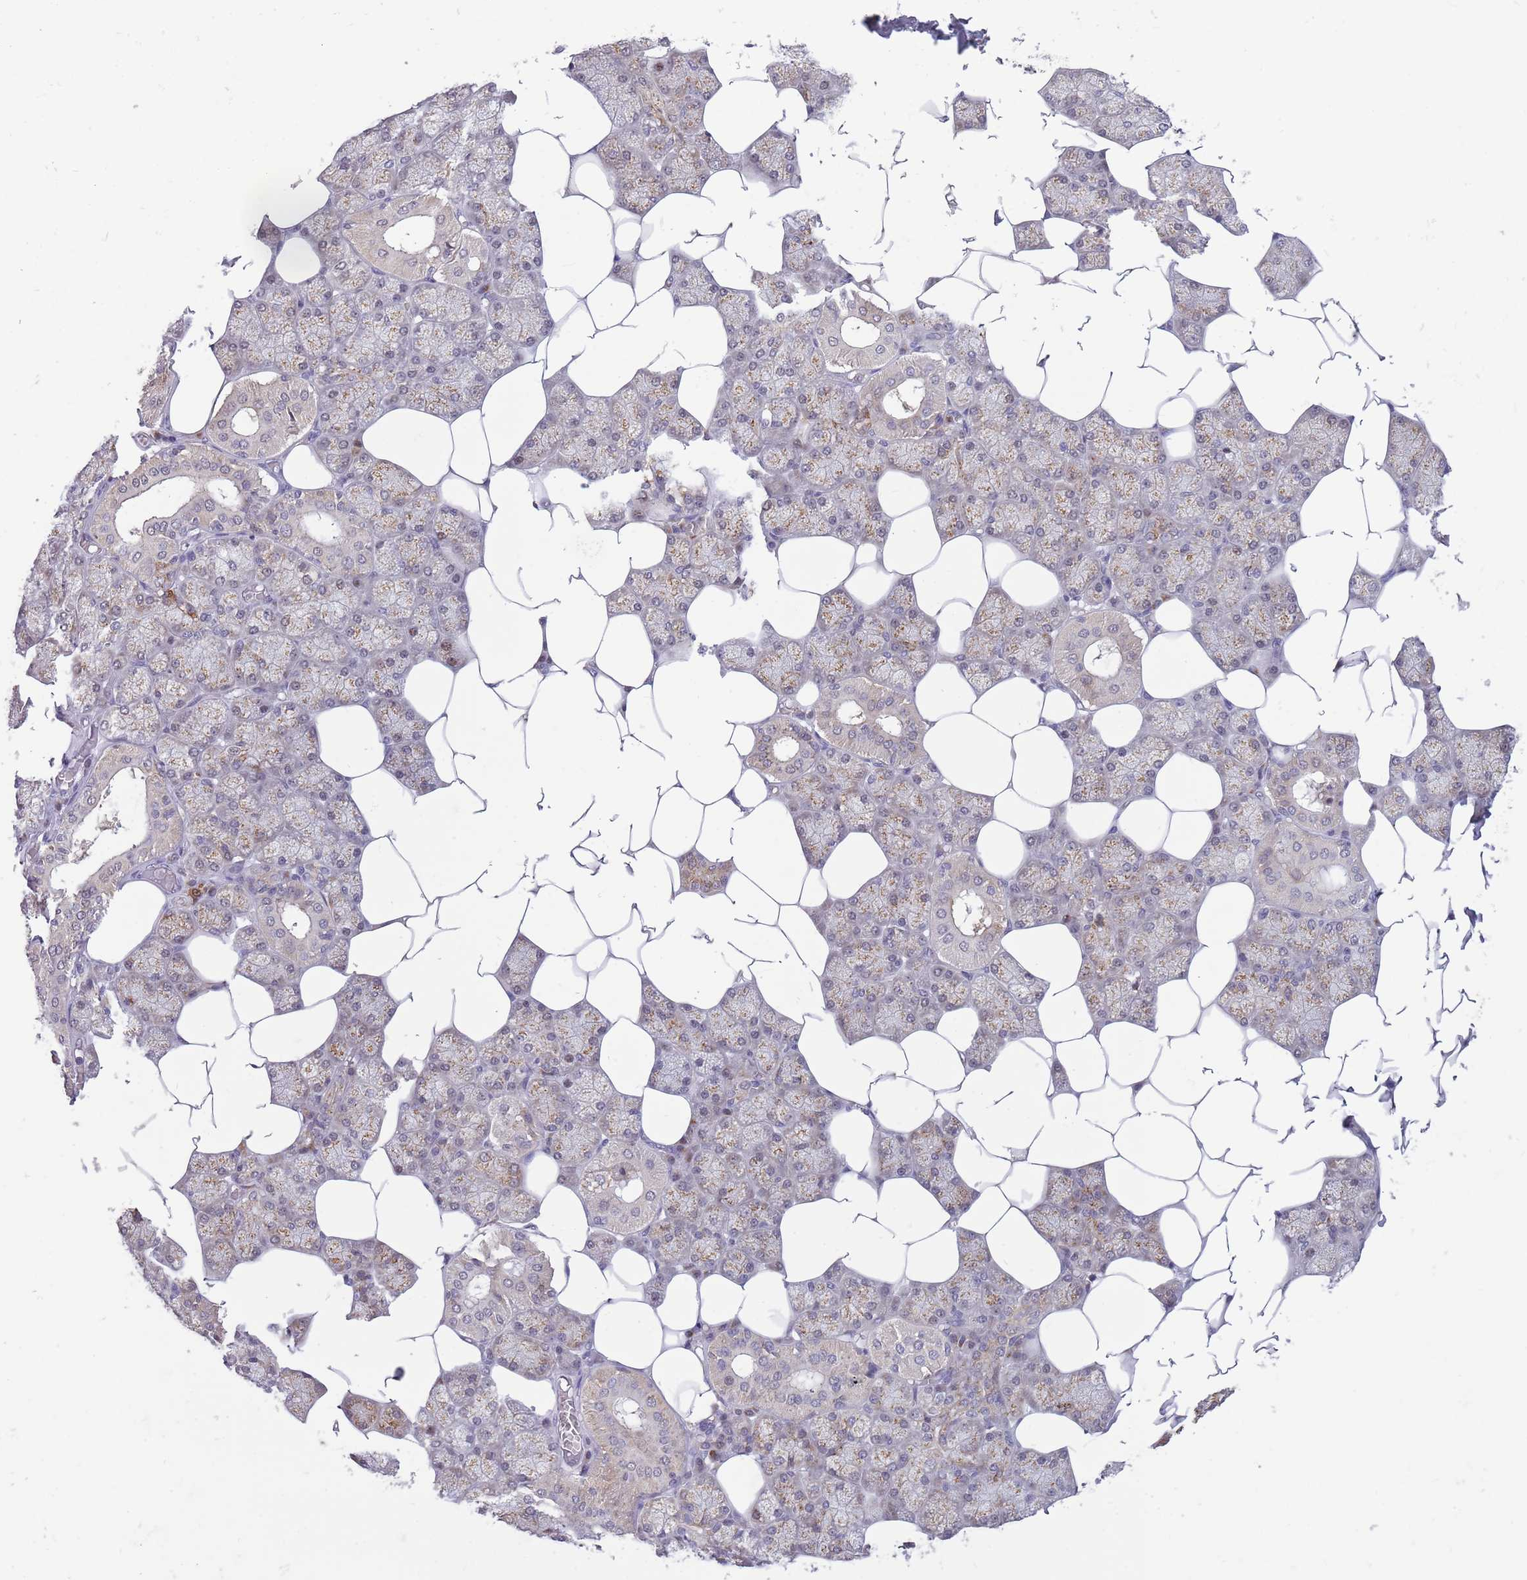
{"staining": {"intensity": "moderate", "quantity": "<25%", "location": "cytoplasmic/membranous"}, "tissue": "salivary gland", "cell_type": "Glandular cells", "image_type": "normal", "snomed": [{"axis": "morphology", "description": "Normal tissue, NOS"}, {"axis": "topography", "description": "Salivary gland"}], "caption": "Protein expression analysis of normal salivary gland shows moderate cytoplasmic/membranous staining in about <25% of glandular cells. (DAB IHC, brown staining for protein, blue staining for nuclei).", "gene": "CCNJL", "patient": {"sex": "male", "age": 62}}